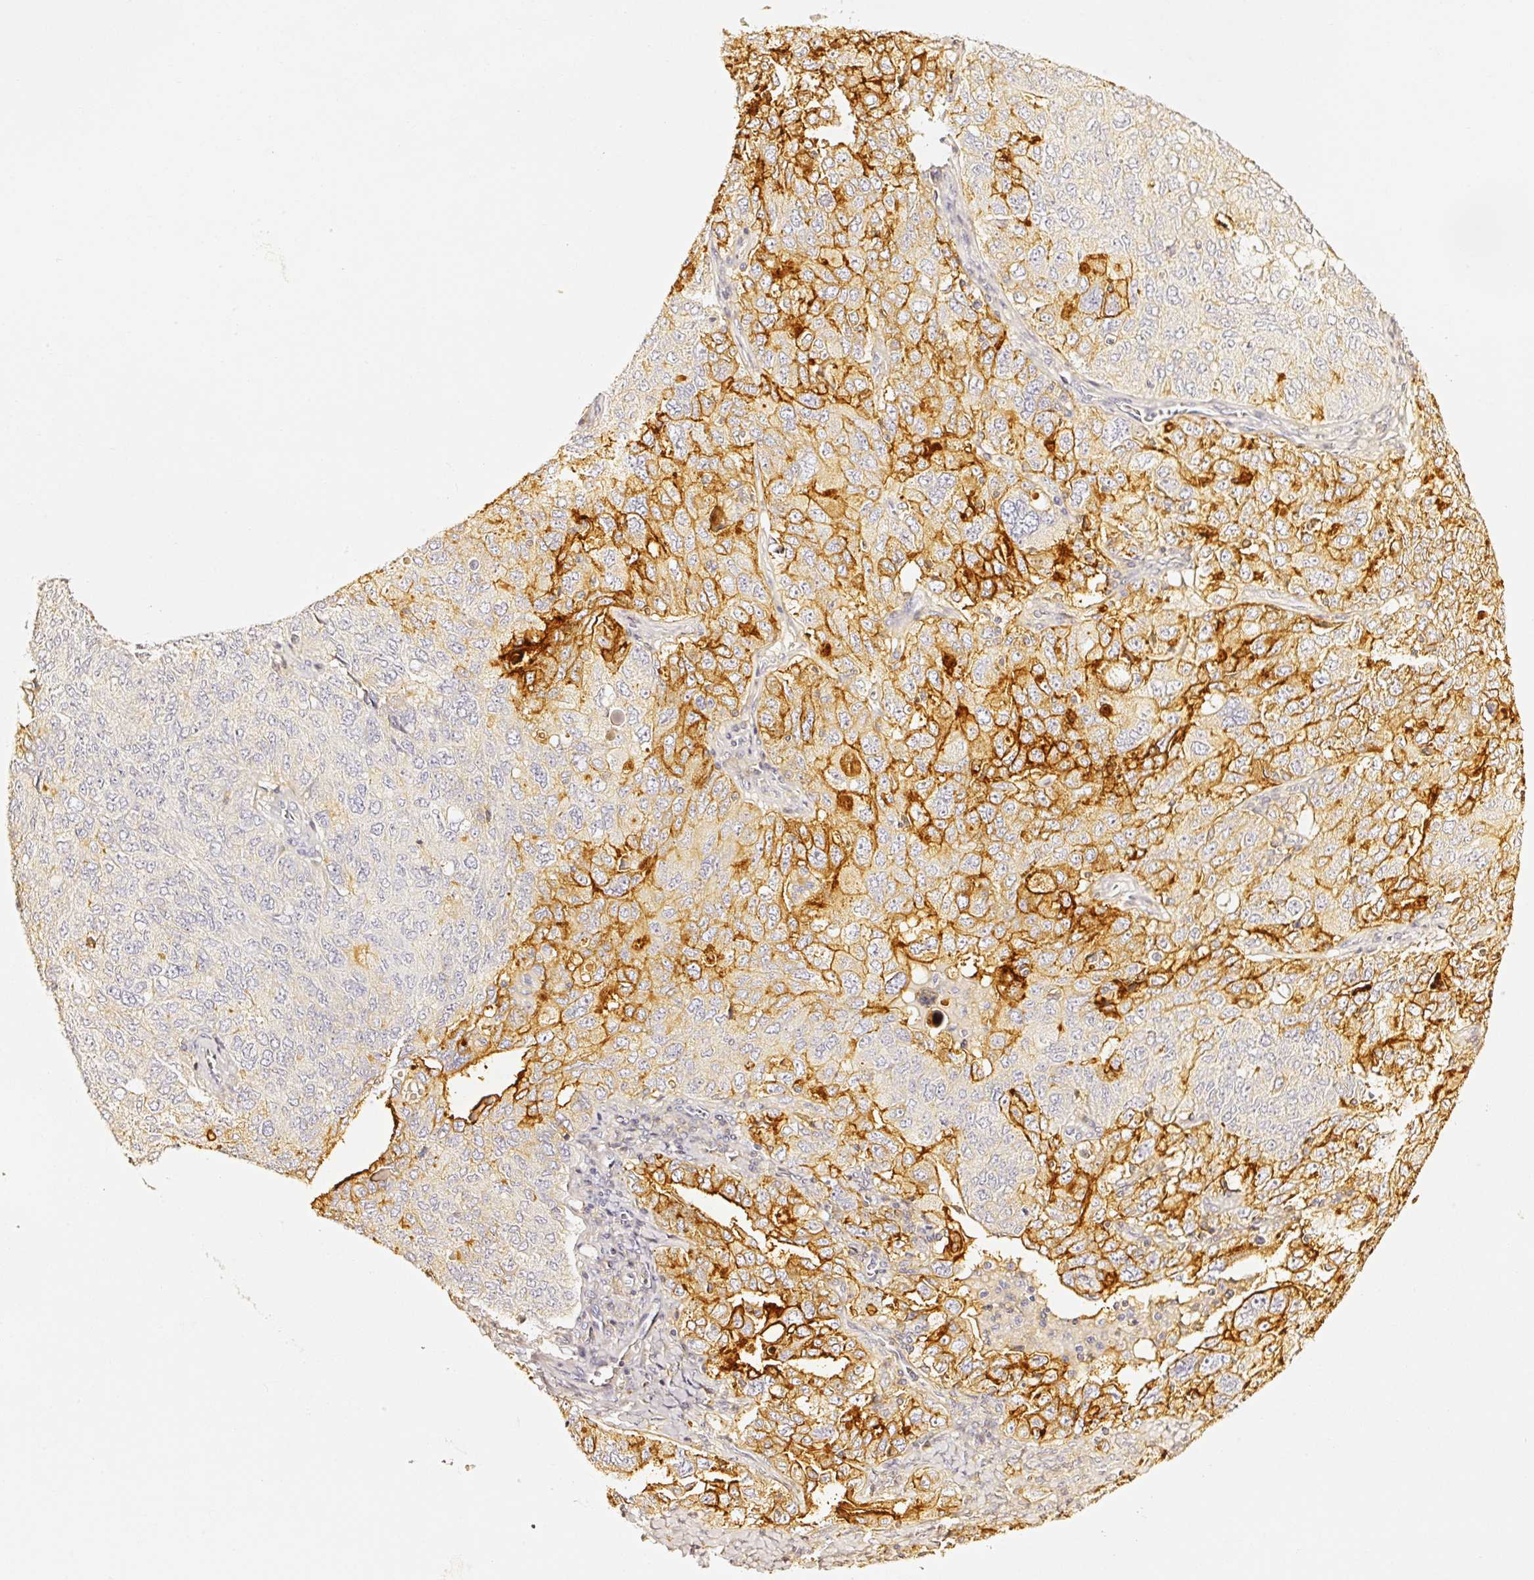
{"staining": {"intensity": "strong", "quantity": "25%-75%", "location": "cytoplasmic/membranous"}, "tissue": "ovarian cancer", "cell_type": "Tumor cells", "image_type": "cancer", "snomed": [{"axis": "morphology", "description": "Carcinoma, endometroid"}, {"axis": "topography", "description": "Ovary"}], "caption": "The histopathology image reveals staining of ovarian endometroid carcinoma, revealing strong cytoplasmic/membranous protein positivity (brown color) within tumor cells.", "gene": "CD47", "patient": {"sex": "female", "age": 62}}